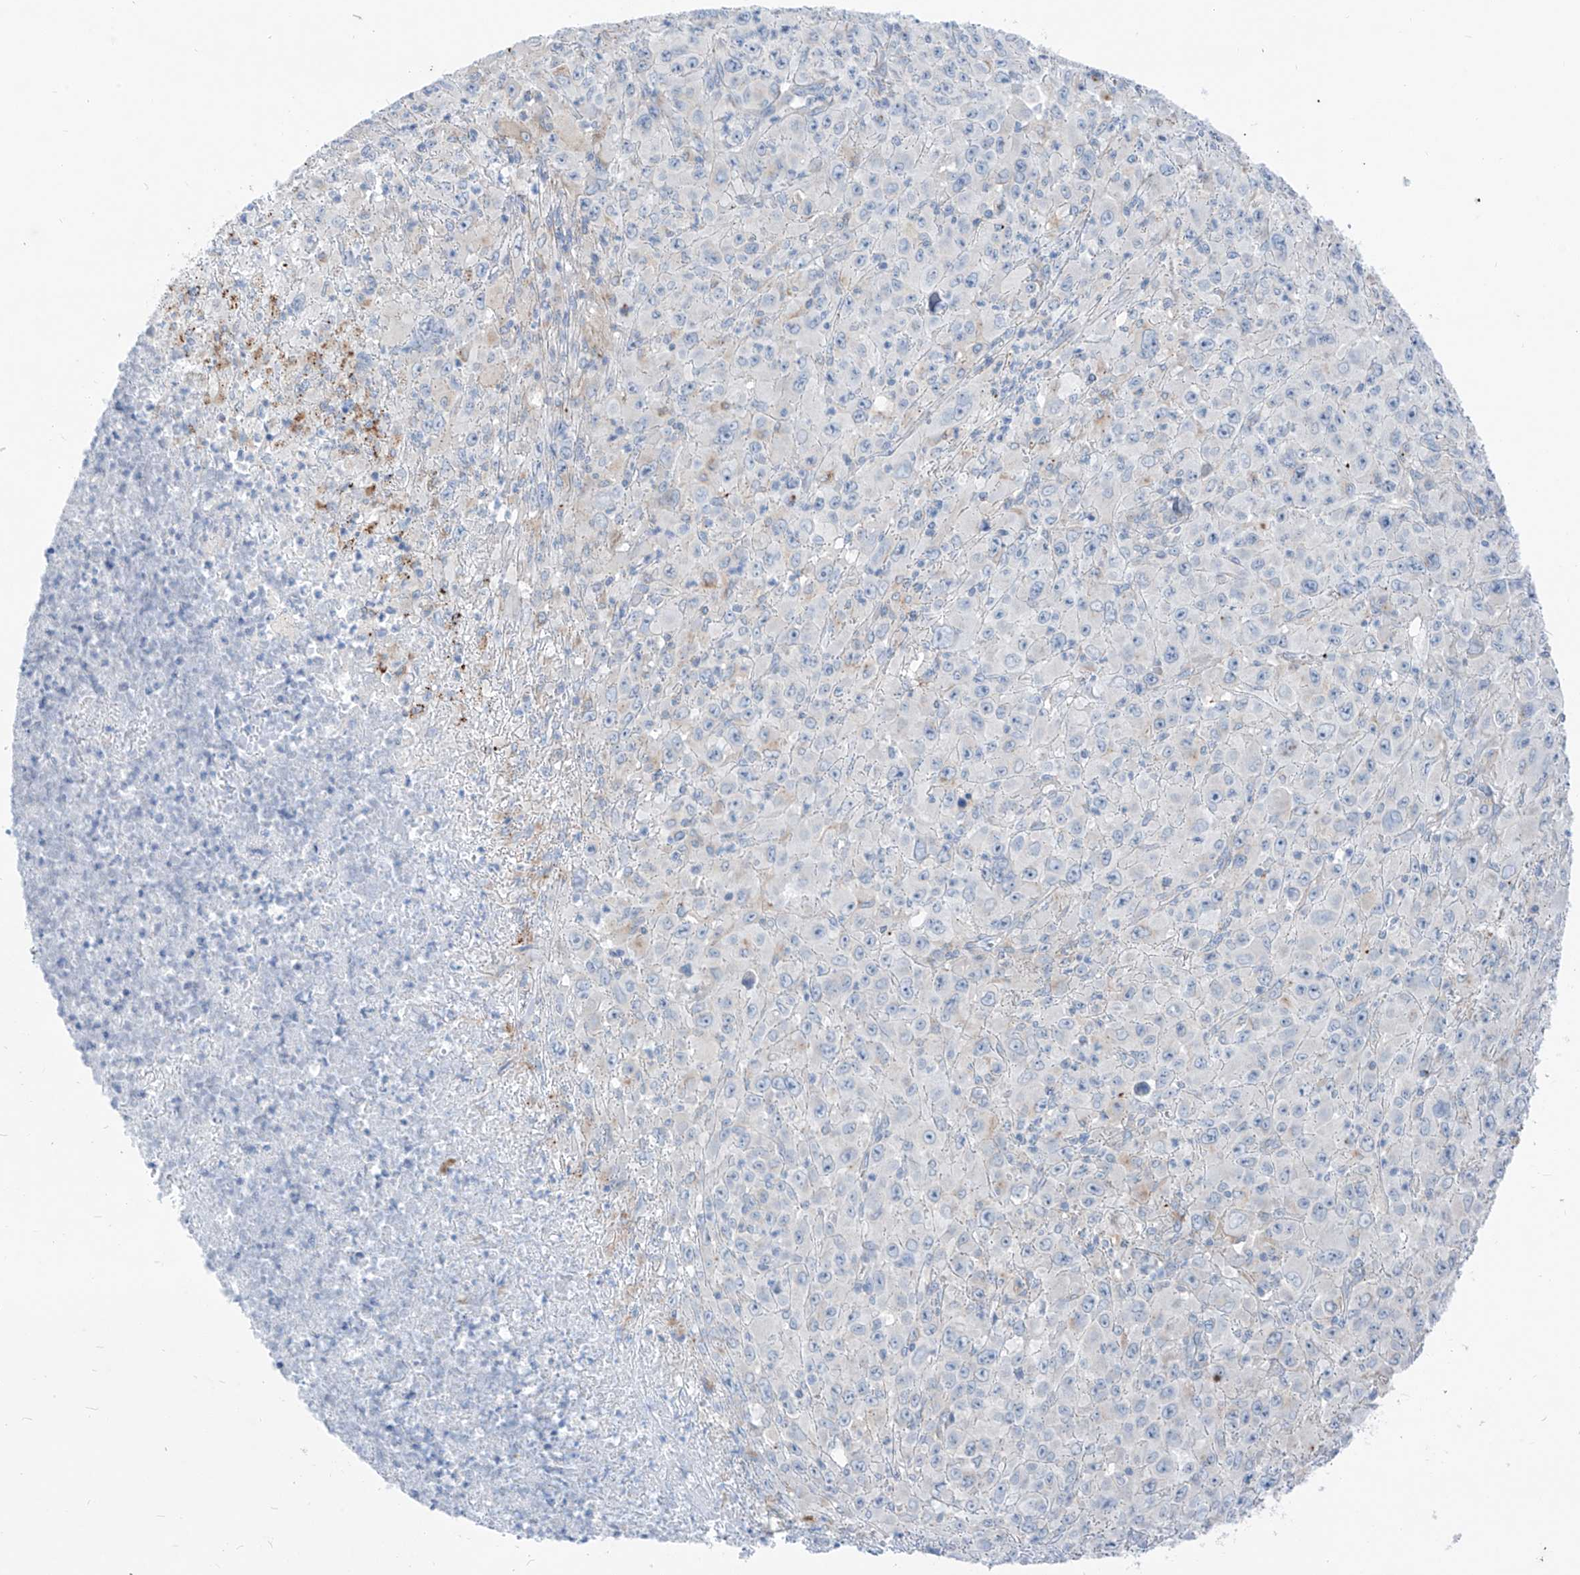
{"staining": {"intensity": "negative", "quantity": "none", "location": "none"}, "tissue": "melanoma", "cell_type": "Tumor cells", "image_type": "cancer", "snomed": [{"axis": "morphology", "description": "Malignant melanoma, Metastatic site"}, {"axis": "topography", "description": "Skin"}], "caption": "High magnification brightfield microscopy of malignant melanoma (metastatic site) stained with DAB (brown) and counterstained with hematoxylin (blue): tumor cells show no significant staining. (Stains: DAB (3,3'-diaminobenzidine) immunohistochemistry with hematoxylin counter stain, Microscopy: brightfield microscopy at high magnification).", "gene": "GPR137C", "patient": {"sex": "female", "age": 56}}